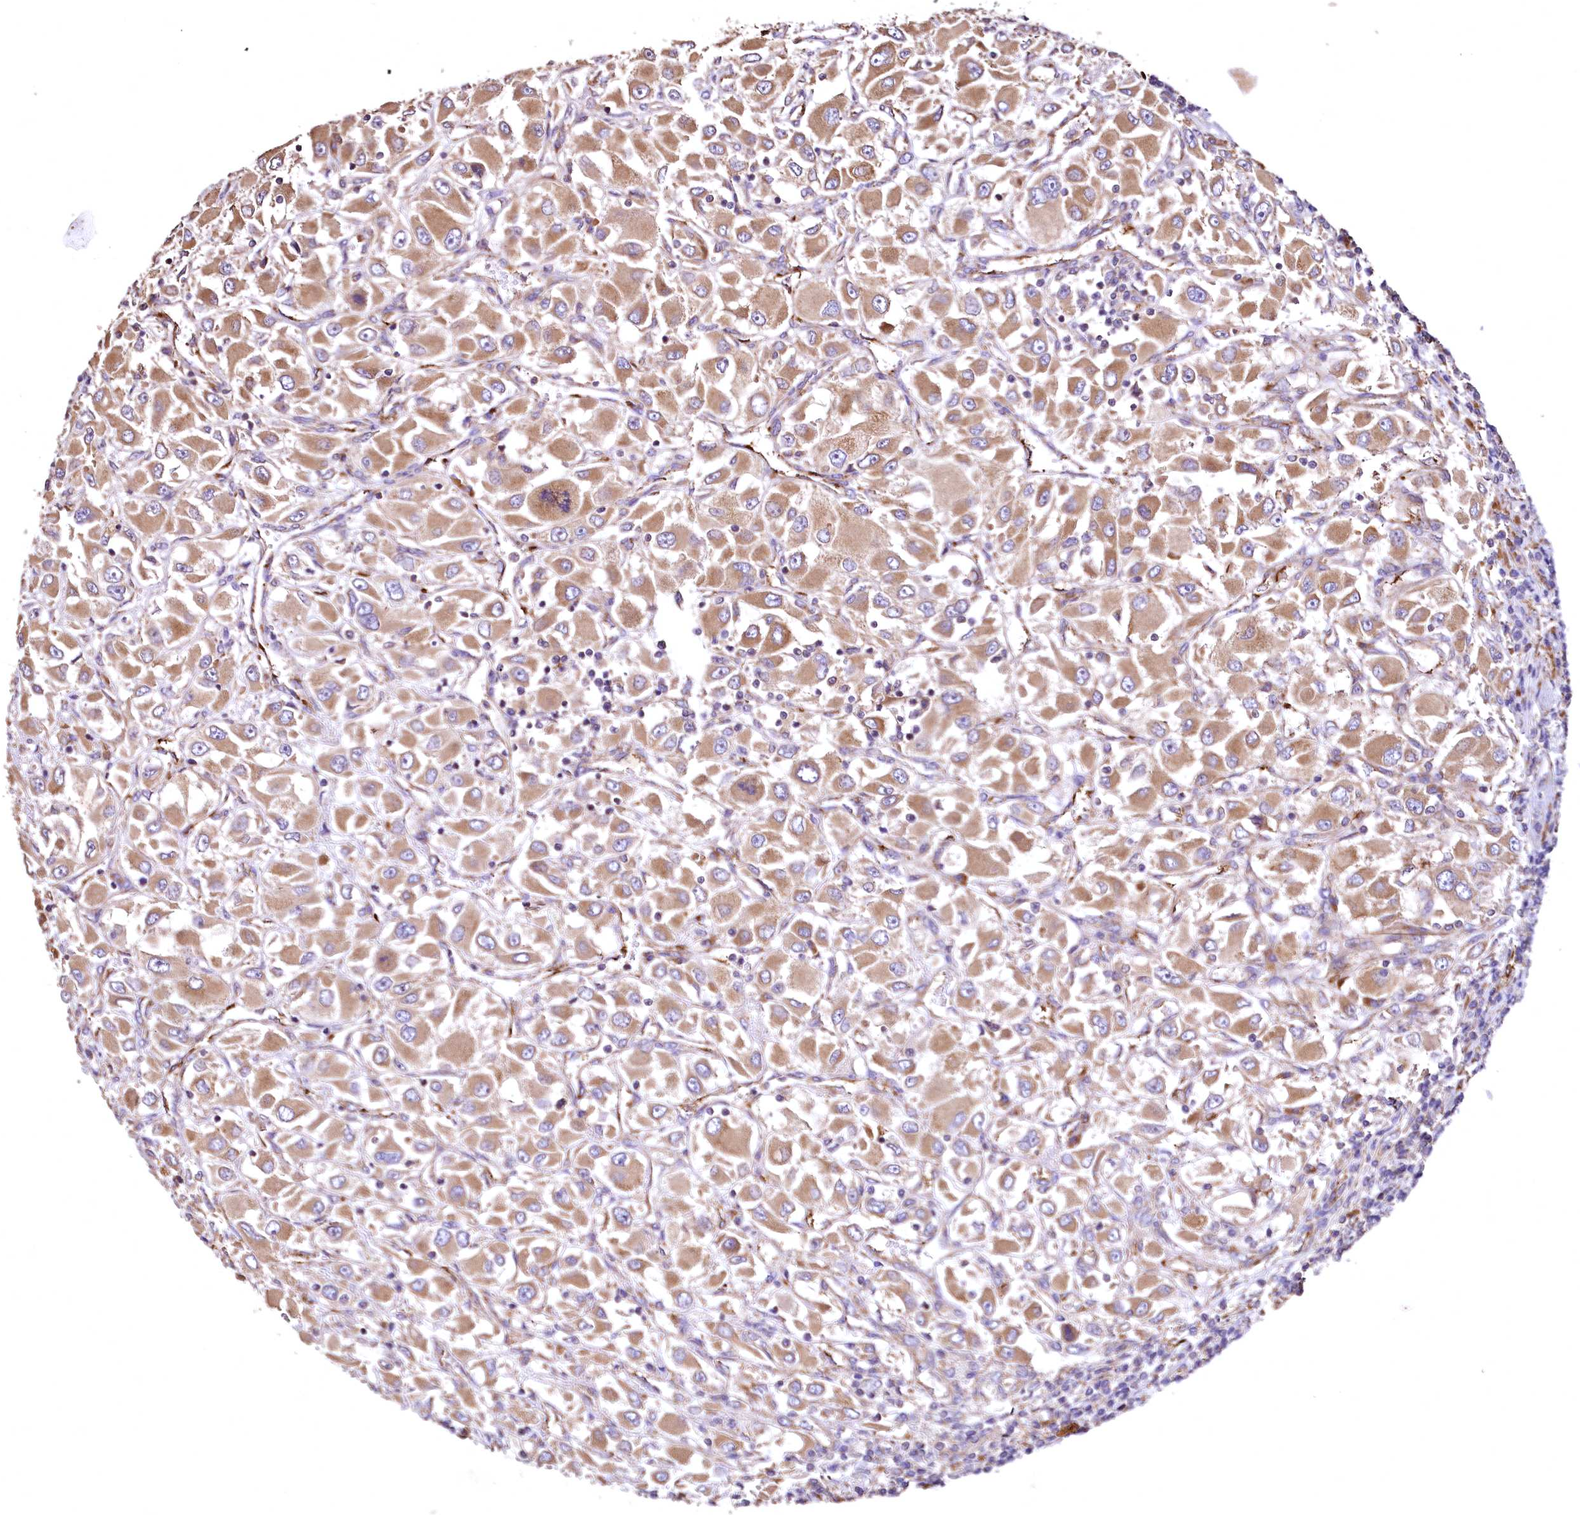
{"staining": {"intensity": "moderate", "quantity": ">75%", "location": "cytoplasmic/membranous"}, "tissue": "renal cancer", "cell_type": "Tumor cells", "image_type": "cancer", "snomed": [{"axis": "morphology", "description": "Adenocarcinoma, NOS"}, {"axis": "topography", "description": "Kidney"}], "caption": "An immunohistochemistry micrograph of neoplastic tissue is shown. Protein staining in brown labels moderate cytoplasmic/membranous positivity in renal cancer within tumor cells.", "gene": "RASSF1", "patient": {"sex": "female", "age": 52}}